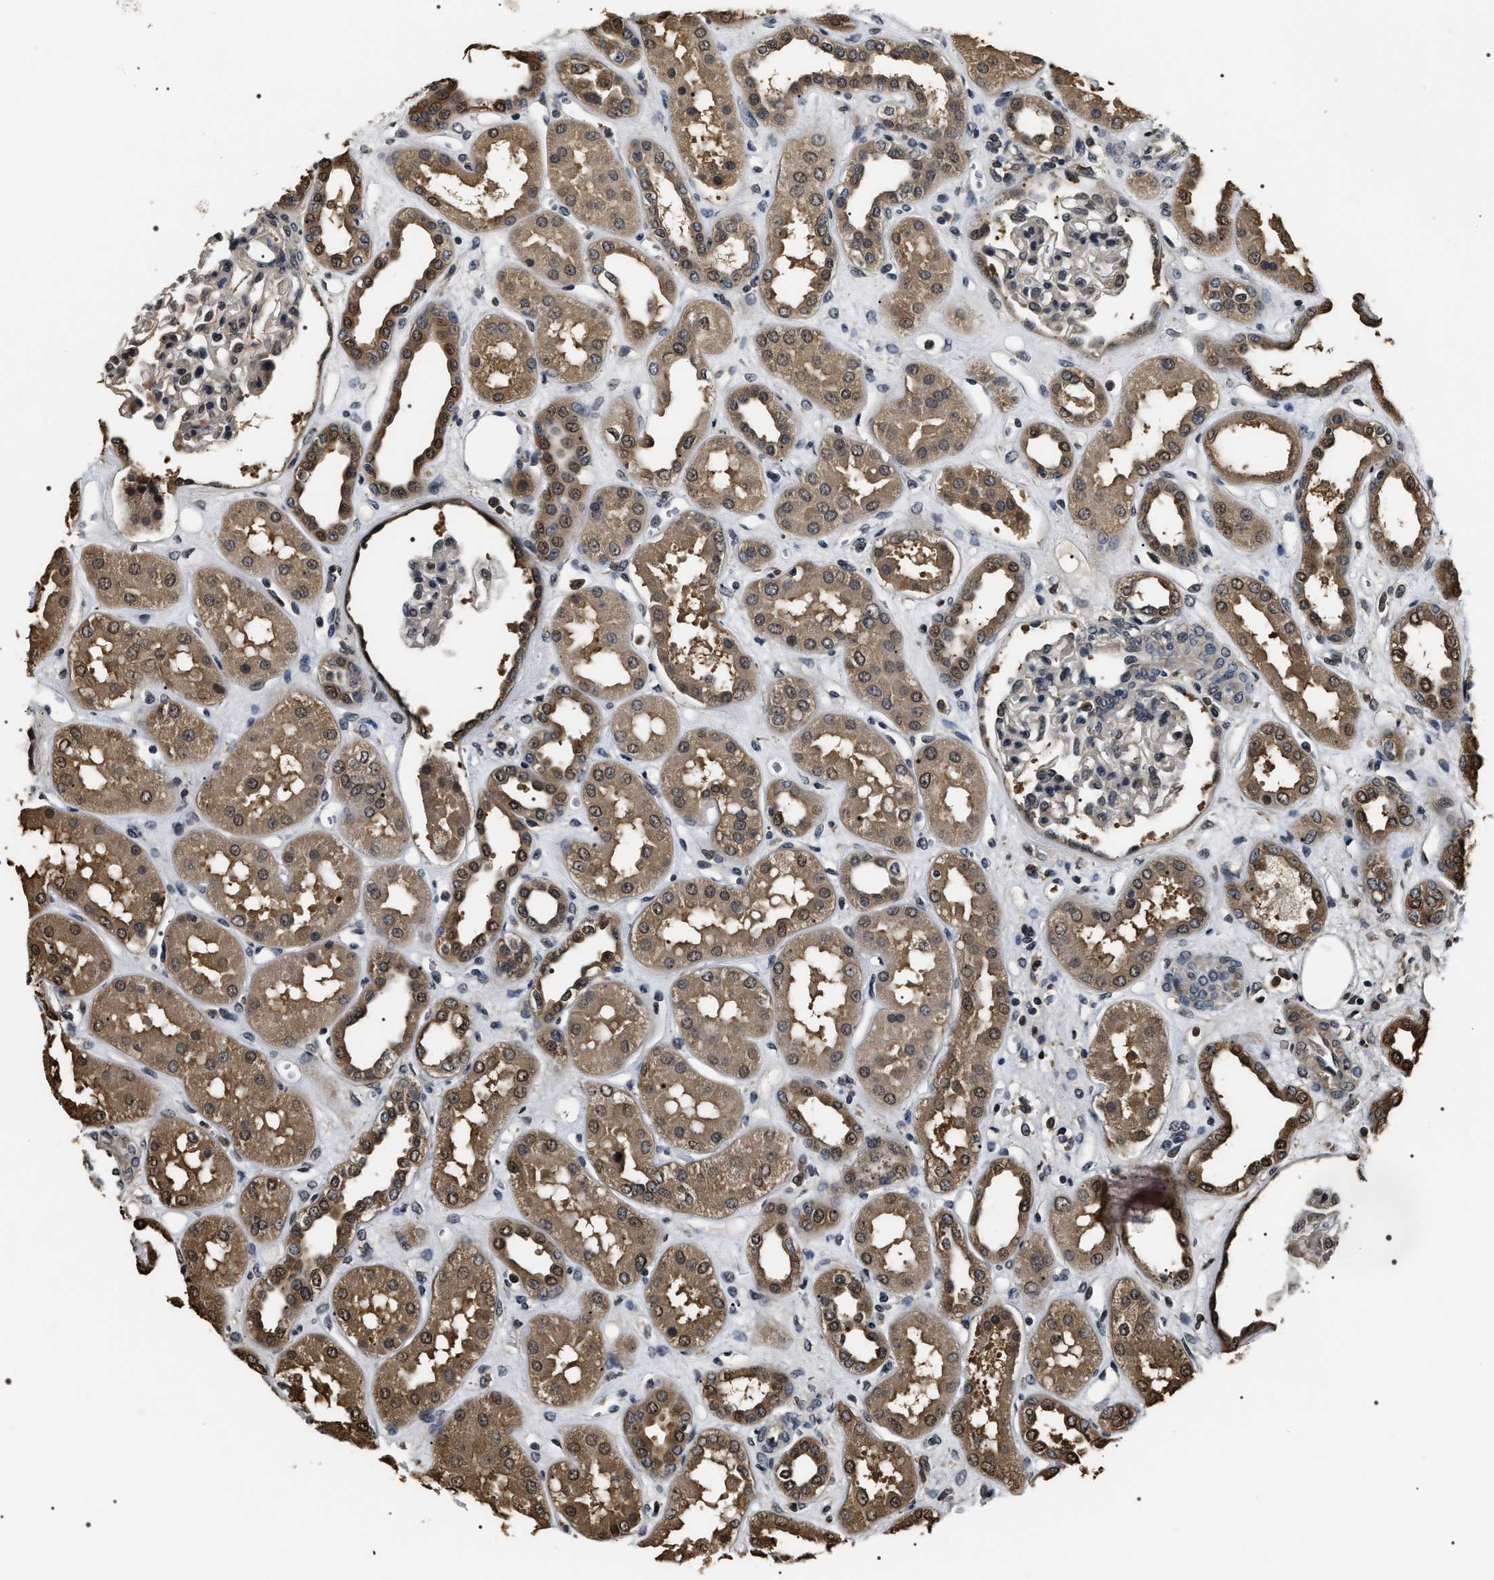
{"staining": {"intensity": "moderate", "quantity": "<25%", "location": "nuclear"}, "tissue": "kidney", "cell_type": "Cells in glomeruli", "image_type": "normal", "snomed": [{"axis": "morphology", "description": "Normal tissue, NOS"}, {"axis": "topography", "description": "Kidney"}], "caption": "Immunohistochemistry (IHC) (DAB) staining of unremarkable human kidney reveals moderate nuclear protein positivity in approximately <25% of cells in glomeruli.", "gene": "ARHGAP22", "patient": {"sex": "male", "age": 59}}